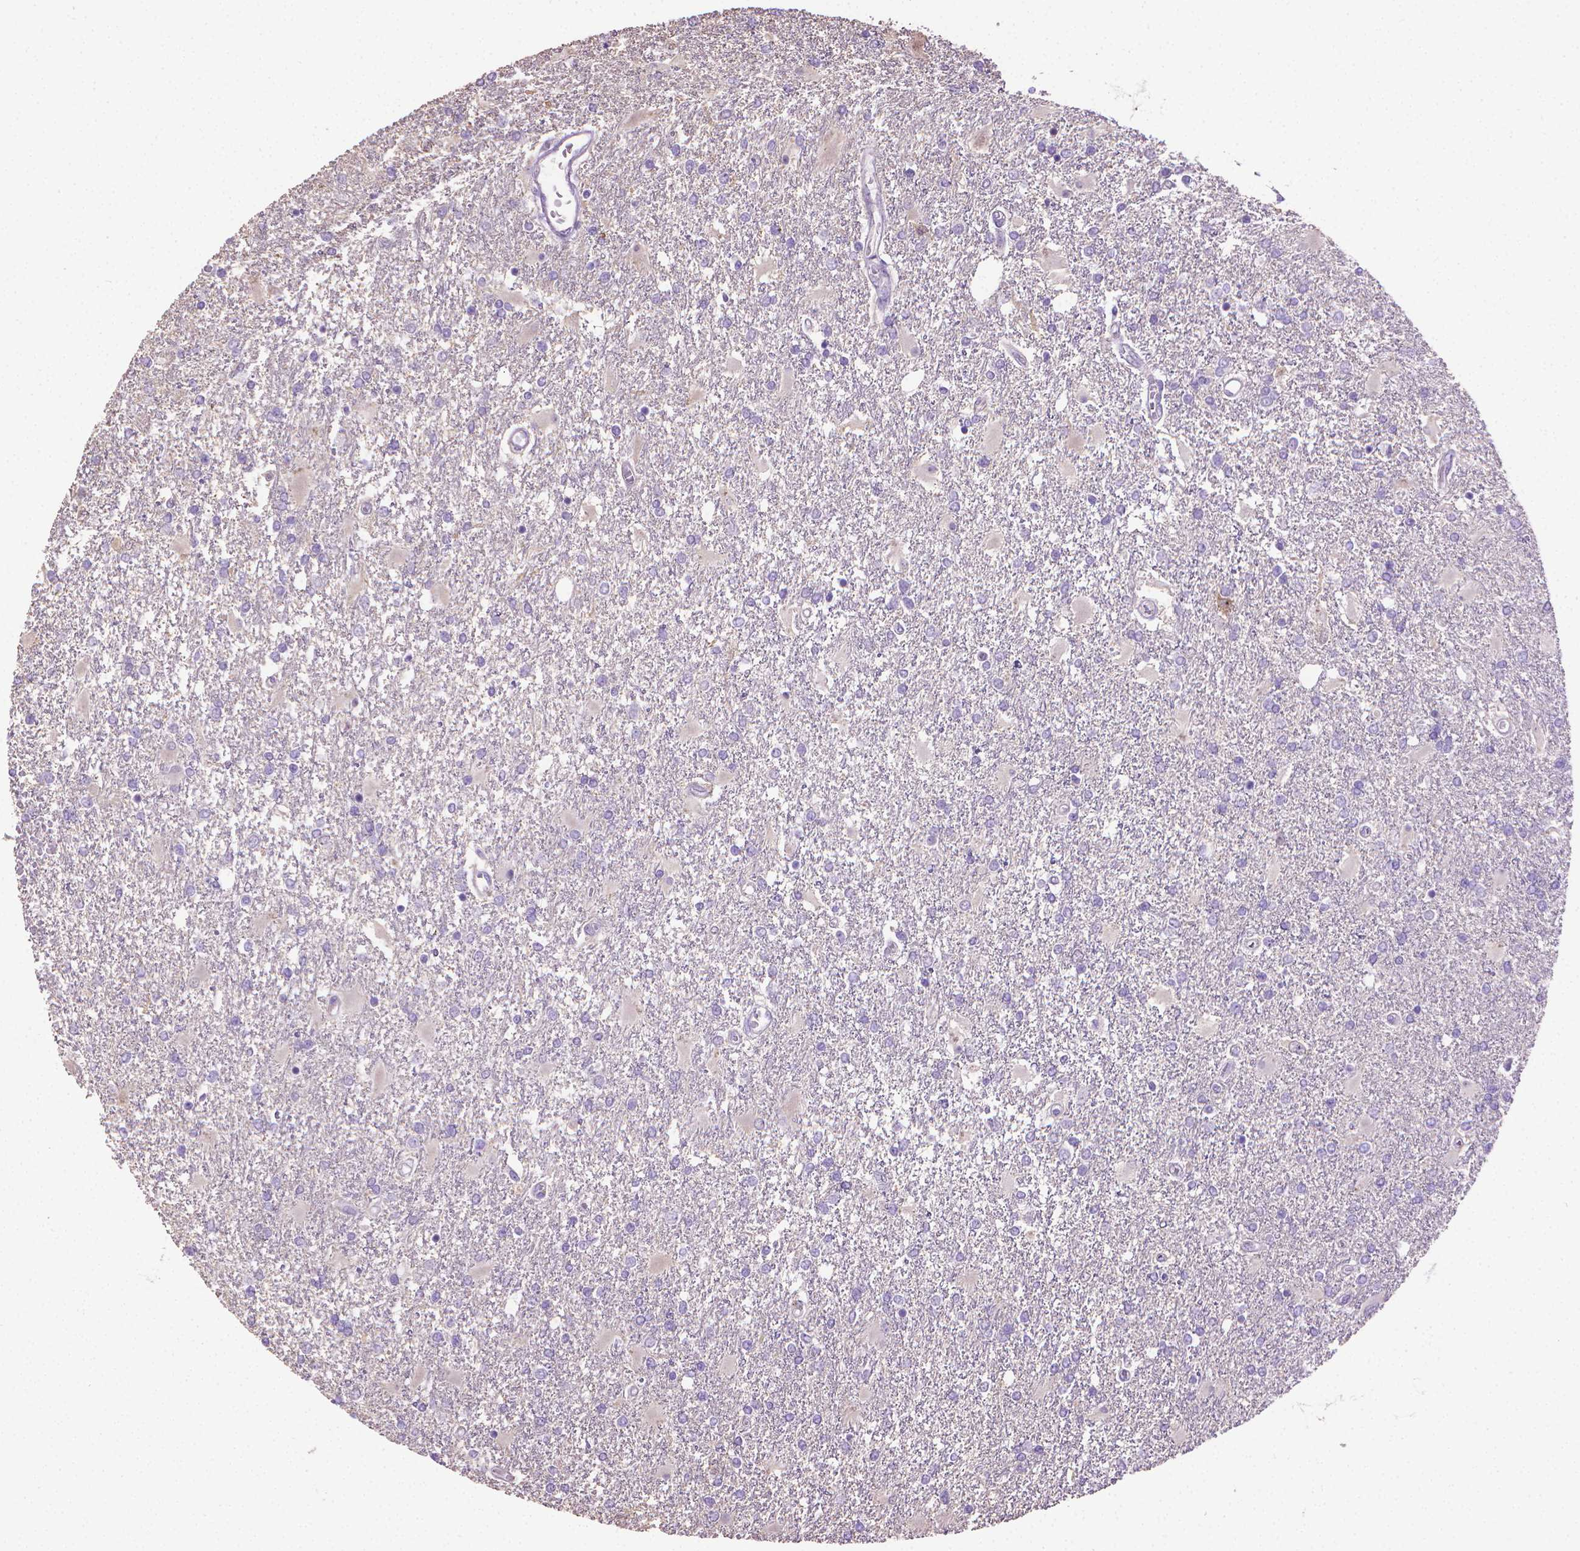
{"staining": {"intensity": "negative", "quantity": "none", "location": "none"}, "tissue": "glioma", "cell_type": "Tumor cells", "image_type": "cancer", "snomed": [{"axis": "morphology", "description": "Glioma, malignant, High grade"}, {"axis": "topography", "description": "Cerebral cortex"}], "caption": "Tumor cells show no significant expression in glioma.", "gene": "PNMA2", "patient": {"sex": "male", "age": 79}}